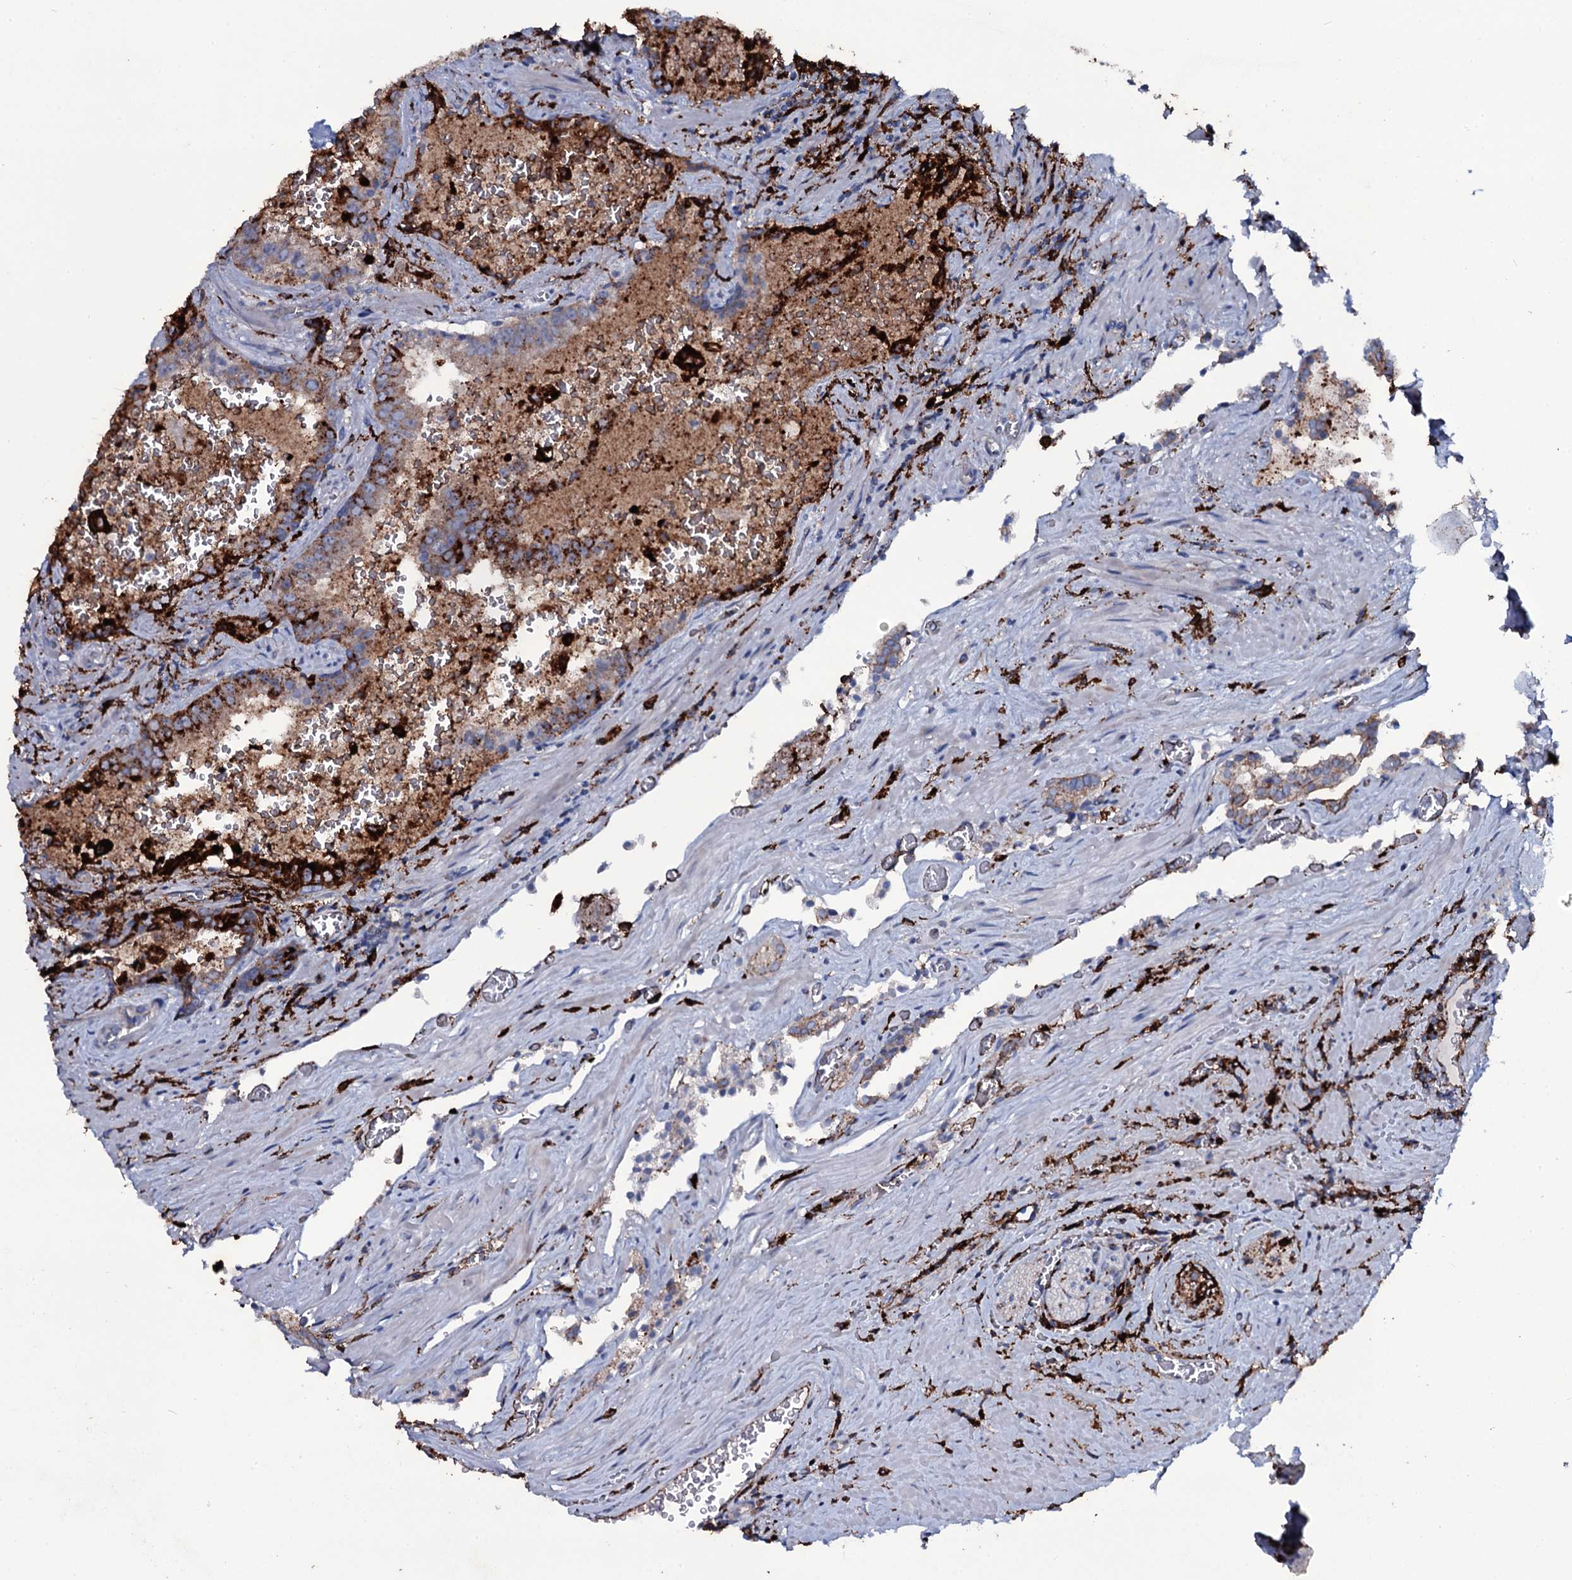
{"staining": {"intensity": "strong", "quantity": "<25%", "location": "cytoplasmic/membranous"}, "tissue": "prostate cancer", "cell_type": "Tumor cells", "image_type": "cancer", "snomed": [{"axis": "morphology", "description": "Adenocarcinoma, High grade"}, {"axis": "topography", "description": "Prostate"}], "caption": "Prostate cancer (high-grade adenocarcinoma) stained with a brown dye shows strong cytoplasmic/membranous positive staining in about <25% of tumor cells.", "gene": "OSBPL2", "patient": {"sex": "male", "age": 68}}